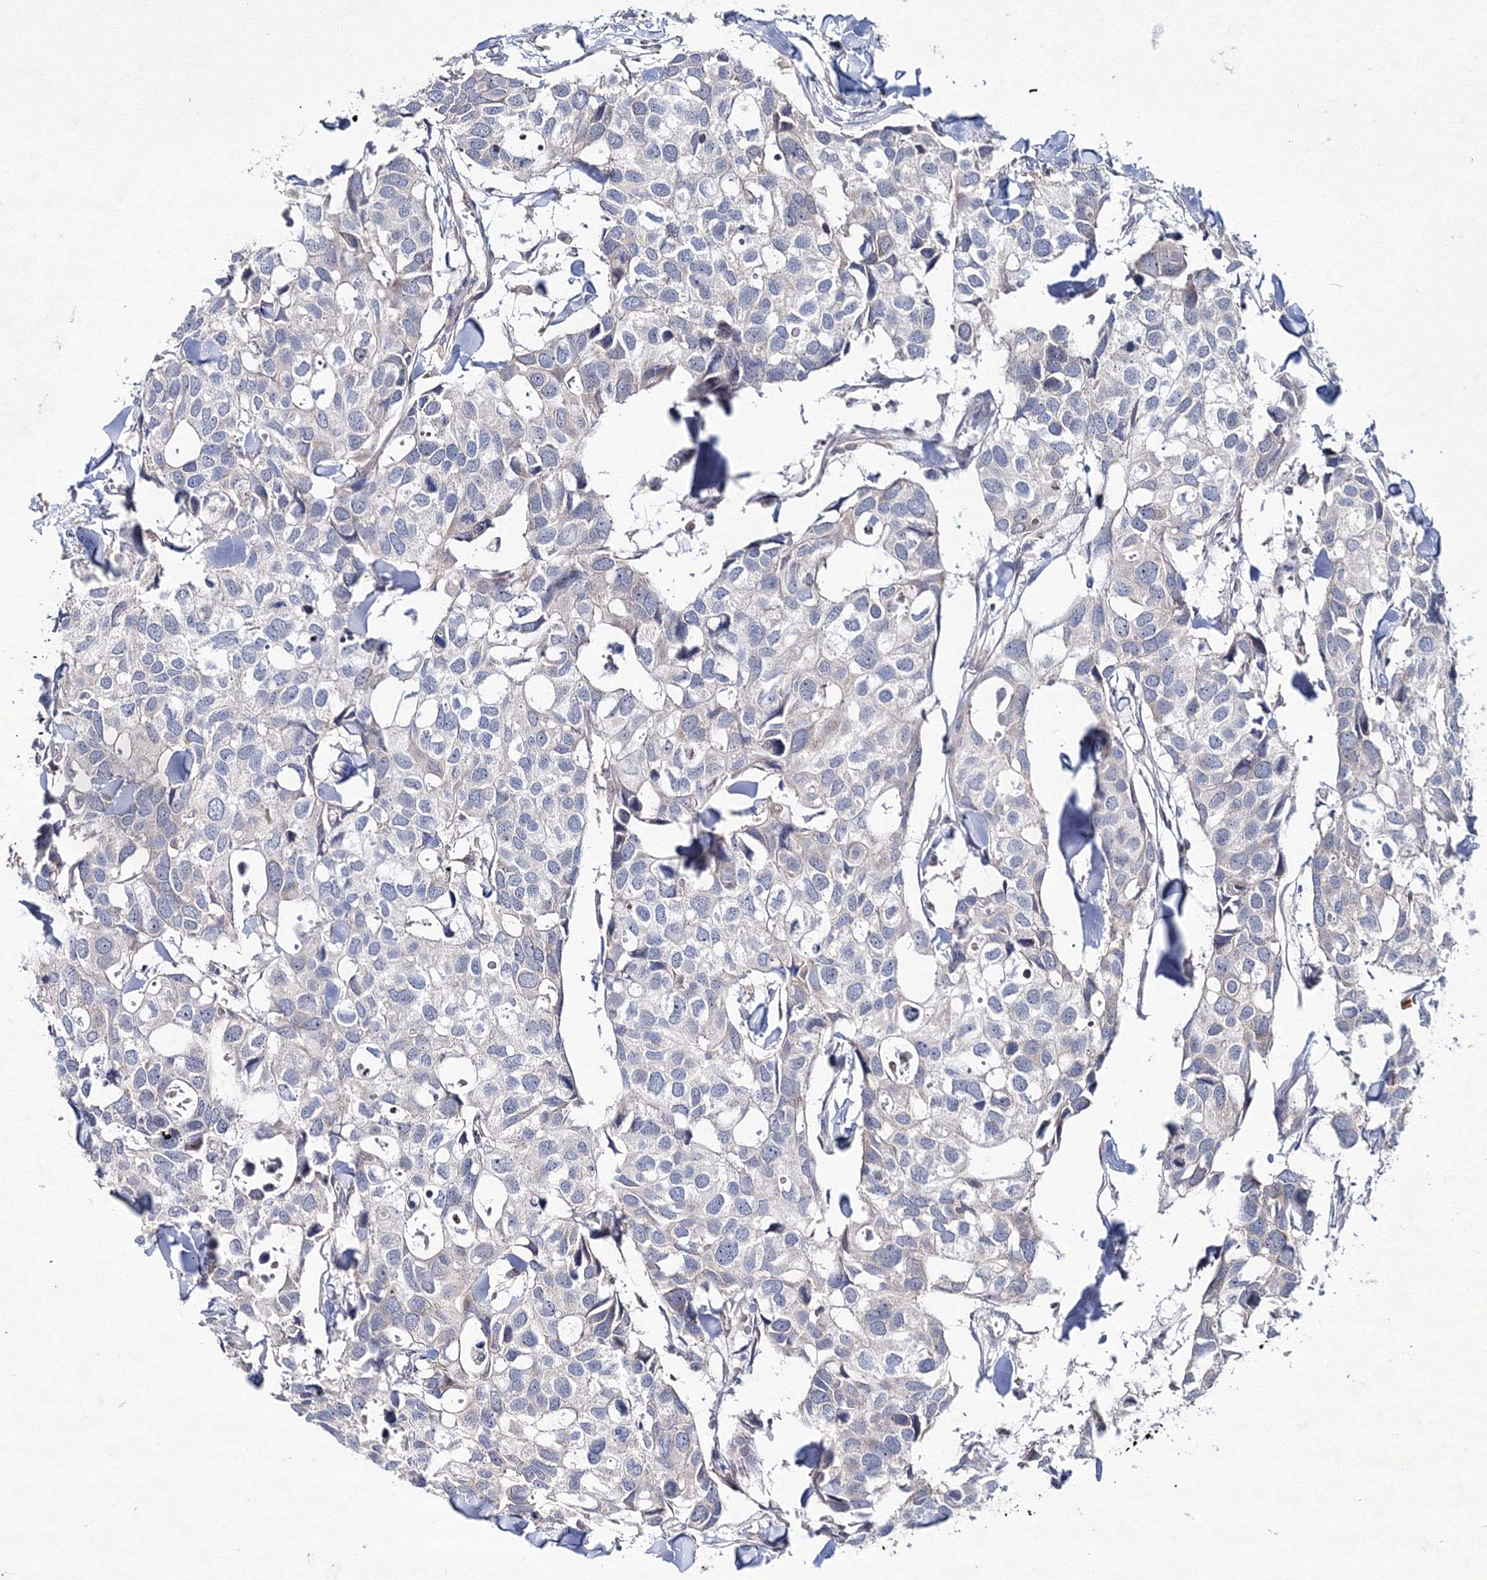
{"staining": {"intensity": "negative", "quantity": "none", "location": "none"}, "tissue": "breast cancer", "cell_type": "Tumor cells", "image_type": "cancer", "snomed": [{"axis": "morphology", "description": "Duct carcinoma"}, {"axis": "topography", "description": "Breast"}], "caption": "Micrograph shows no significant protein positivity in tumor cells of breast cancer.", "gene": "MKRN2", "patient": {"sex": "female", "age": 83}}